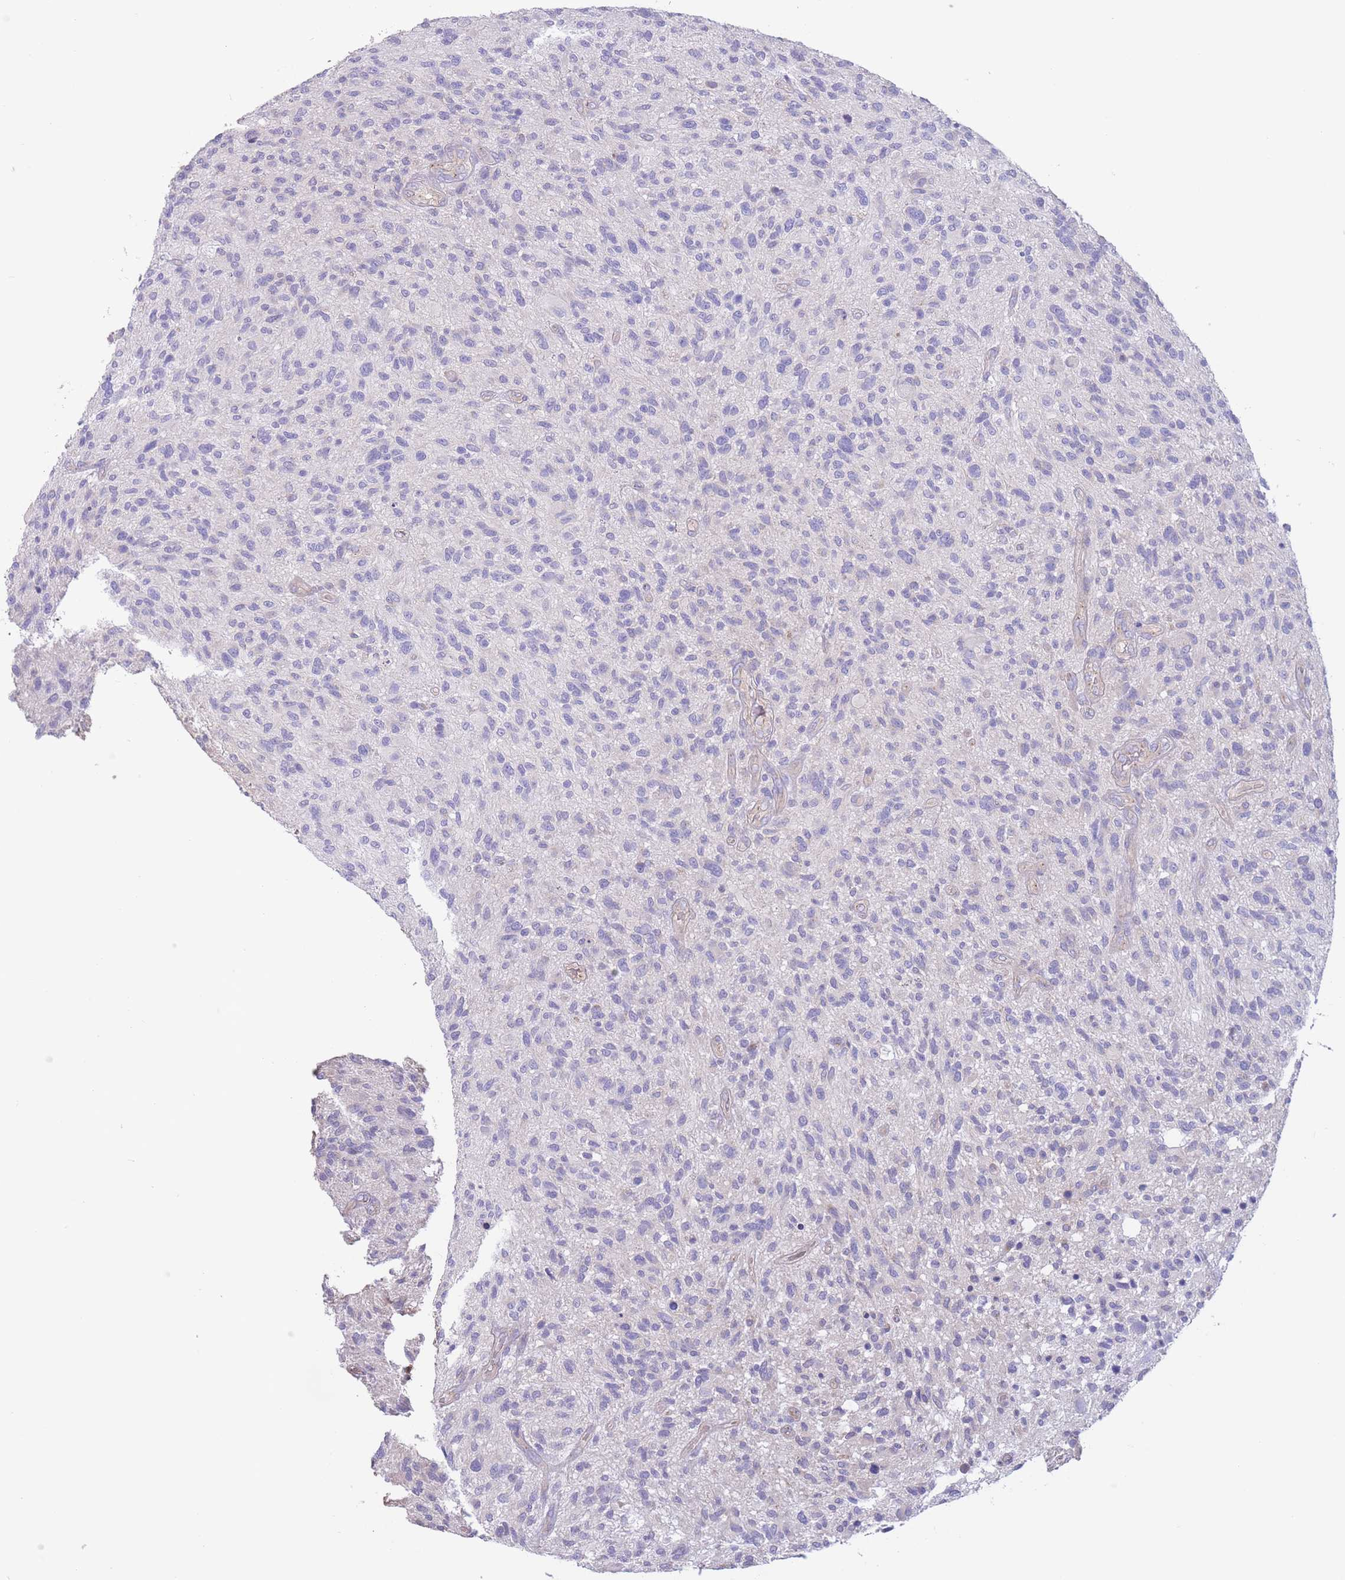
{"staining": {"intensity": "negative", "quantity": "none", "location": "none"}, "tissue": "glioma", "cell_type": "Tumor cells", "image_type": "cancer", "snomed": [{"axis": "morphology", "description": "Glioma, malignant, High grade"}, {"axis": "topography", "description": "Brain"}], "caption": "Immunohistochemistry image of human malignant high-grade glioma stained for a protein (brown), which demonstrates no positivity in tumor cells.", "gene": "ALS2CL", "patient": {"sex": "male", "age": 47}}